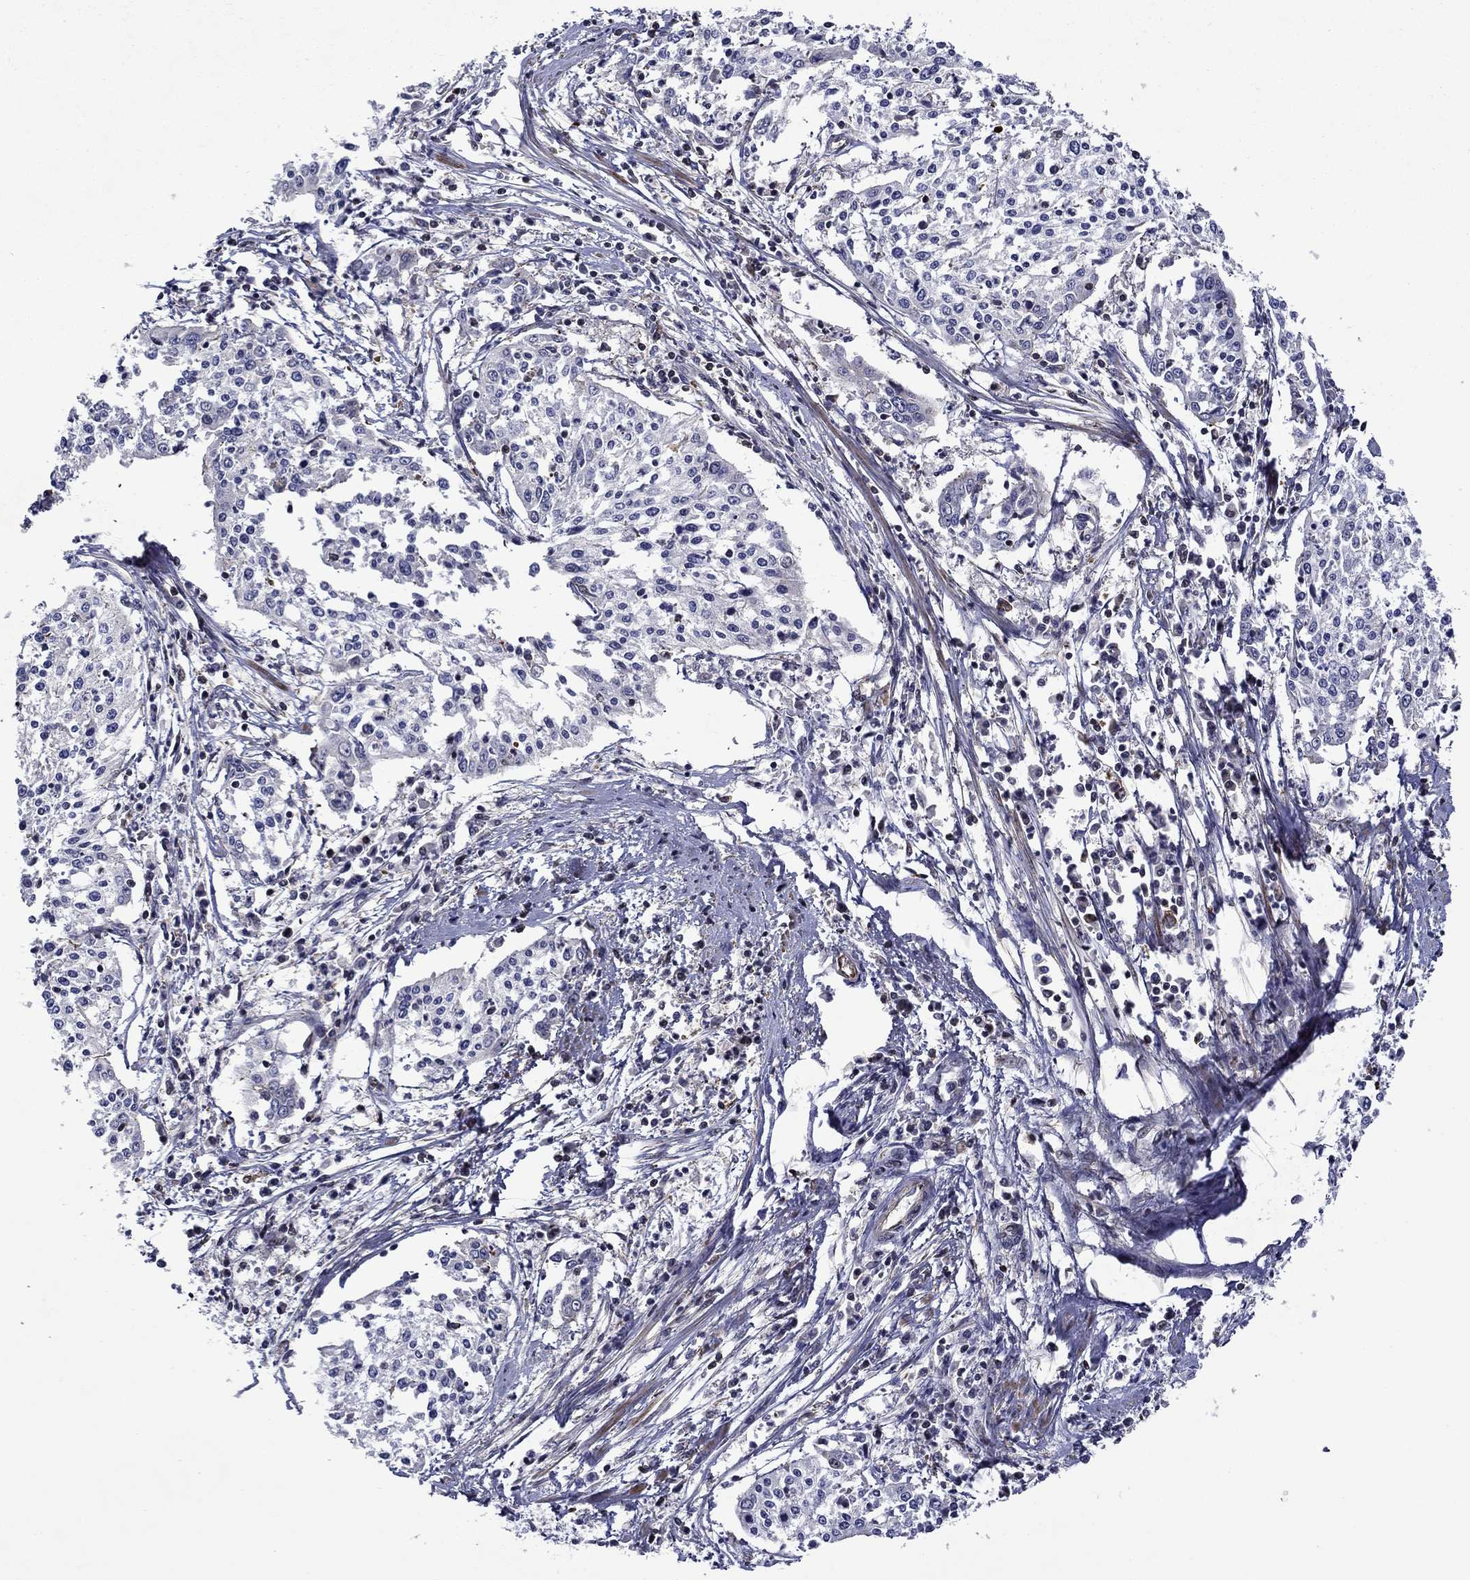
{"staining": {"intensity": "negative", "quantity": "none", "location": "none"}, "tissue": "cervical cancer", "cell_type": "Tumor cells", "image_type": "cancer", "snomed": [{"axis": "morphology", "description": "Squamous cell carcinoma, NOS"}, {"axis": "topography", "description": "Cervix"}], "caption": "DAB immunohistochemical staining of human squamous cell carcinoma (cervical) shows no significant expression in tumor cells.", "gene": "B3GAT1", "patient": {"sex": "female", "age": 41}}